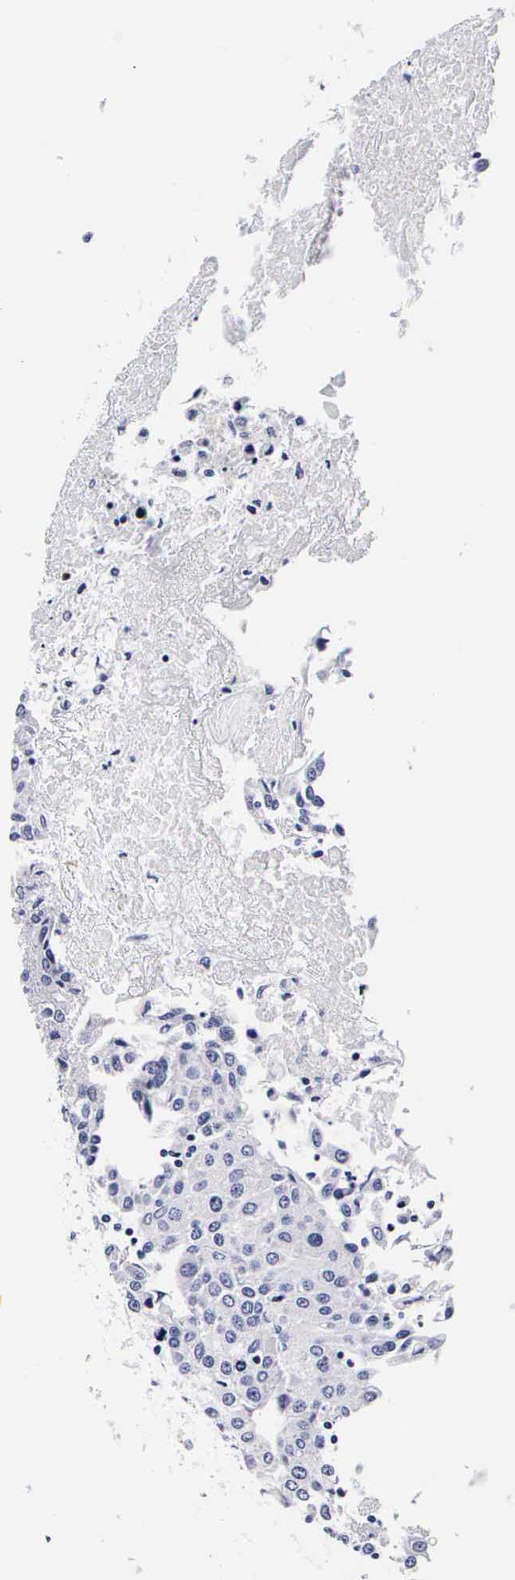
{"staining": {"intensity": "negative", "quantity": "none", "location": "none"}, "tissue": "urothelial cancer", "cell_type": "Tumor cells", "image_type": "cancer", "snomed": [{"axis": "morphology", "description": "Urothelial carcinoma, High grade"}, {"axis": "topography", "description": "Urinary bladder"}], "caption": "Tumor cells show no significant protein expression in urothelial carcinoma (high-grade).", "gene": "RNASE6", "patient": {"sex": "female", "age": 85}}